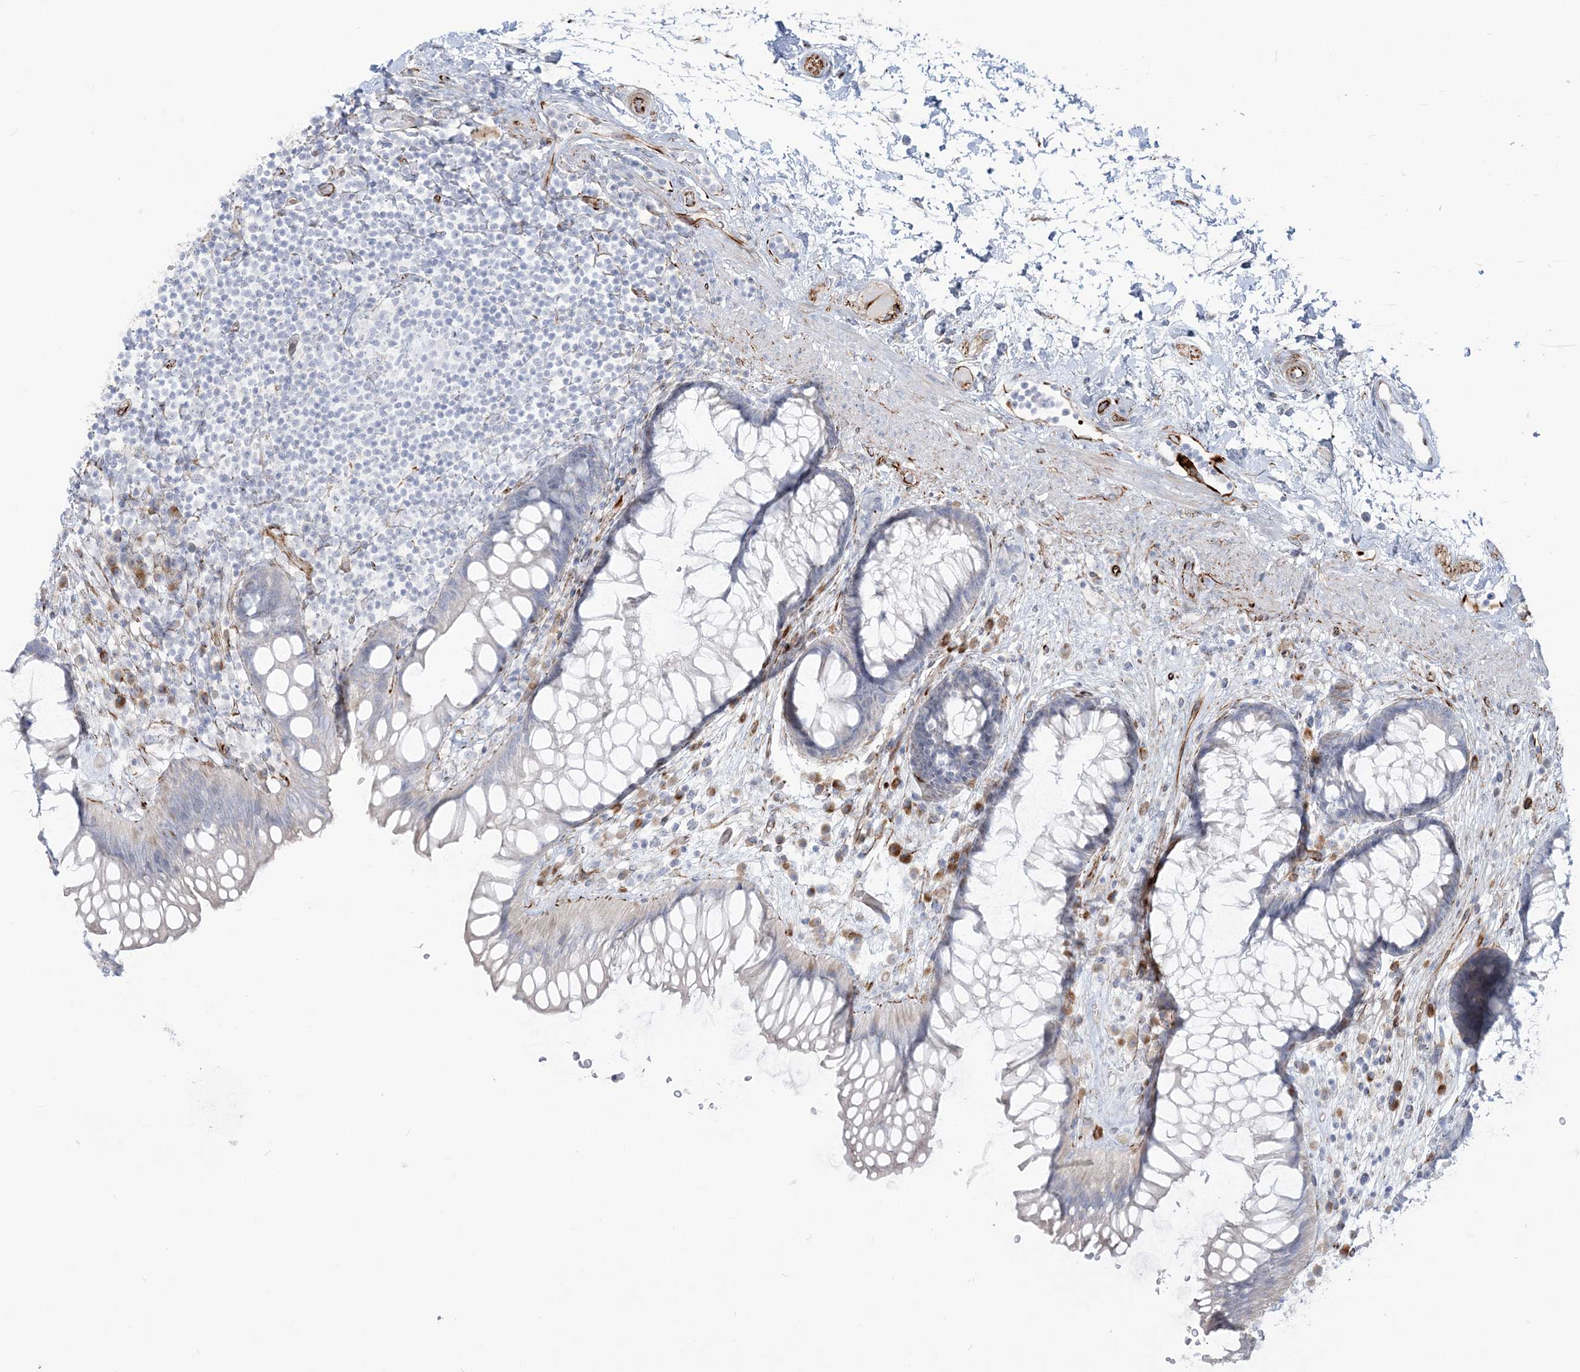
{"staining": {"intensity": "negative", "quantity": "none", "location": "none"}, "tissue": "rectum", "cell_type": "Glandular cells", "image_type": "normal", "snomed": [{"axis": "morphology", "description": "Normal tissue, NOS"}, {"axis": "topography", "description": "Rectum"}], "caption": "DAB immunohistochemical staining of unremarkable human rectum reveals no significant expression in glandular cells.", "gene": "PPIL6", "patient": {"sex": "male", "age": 51}}